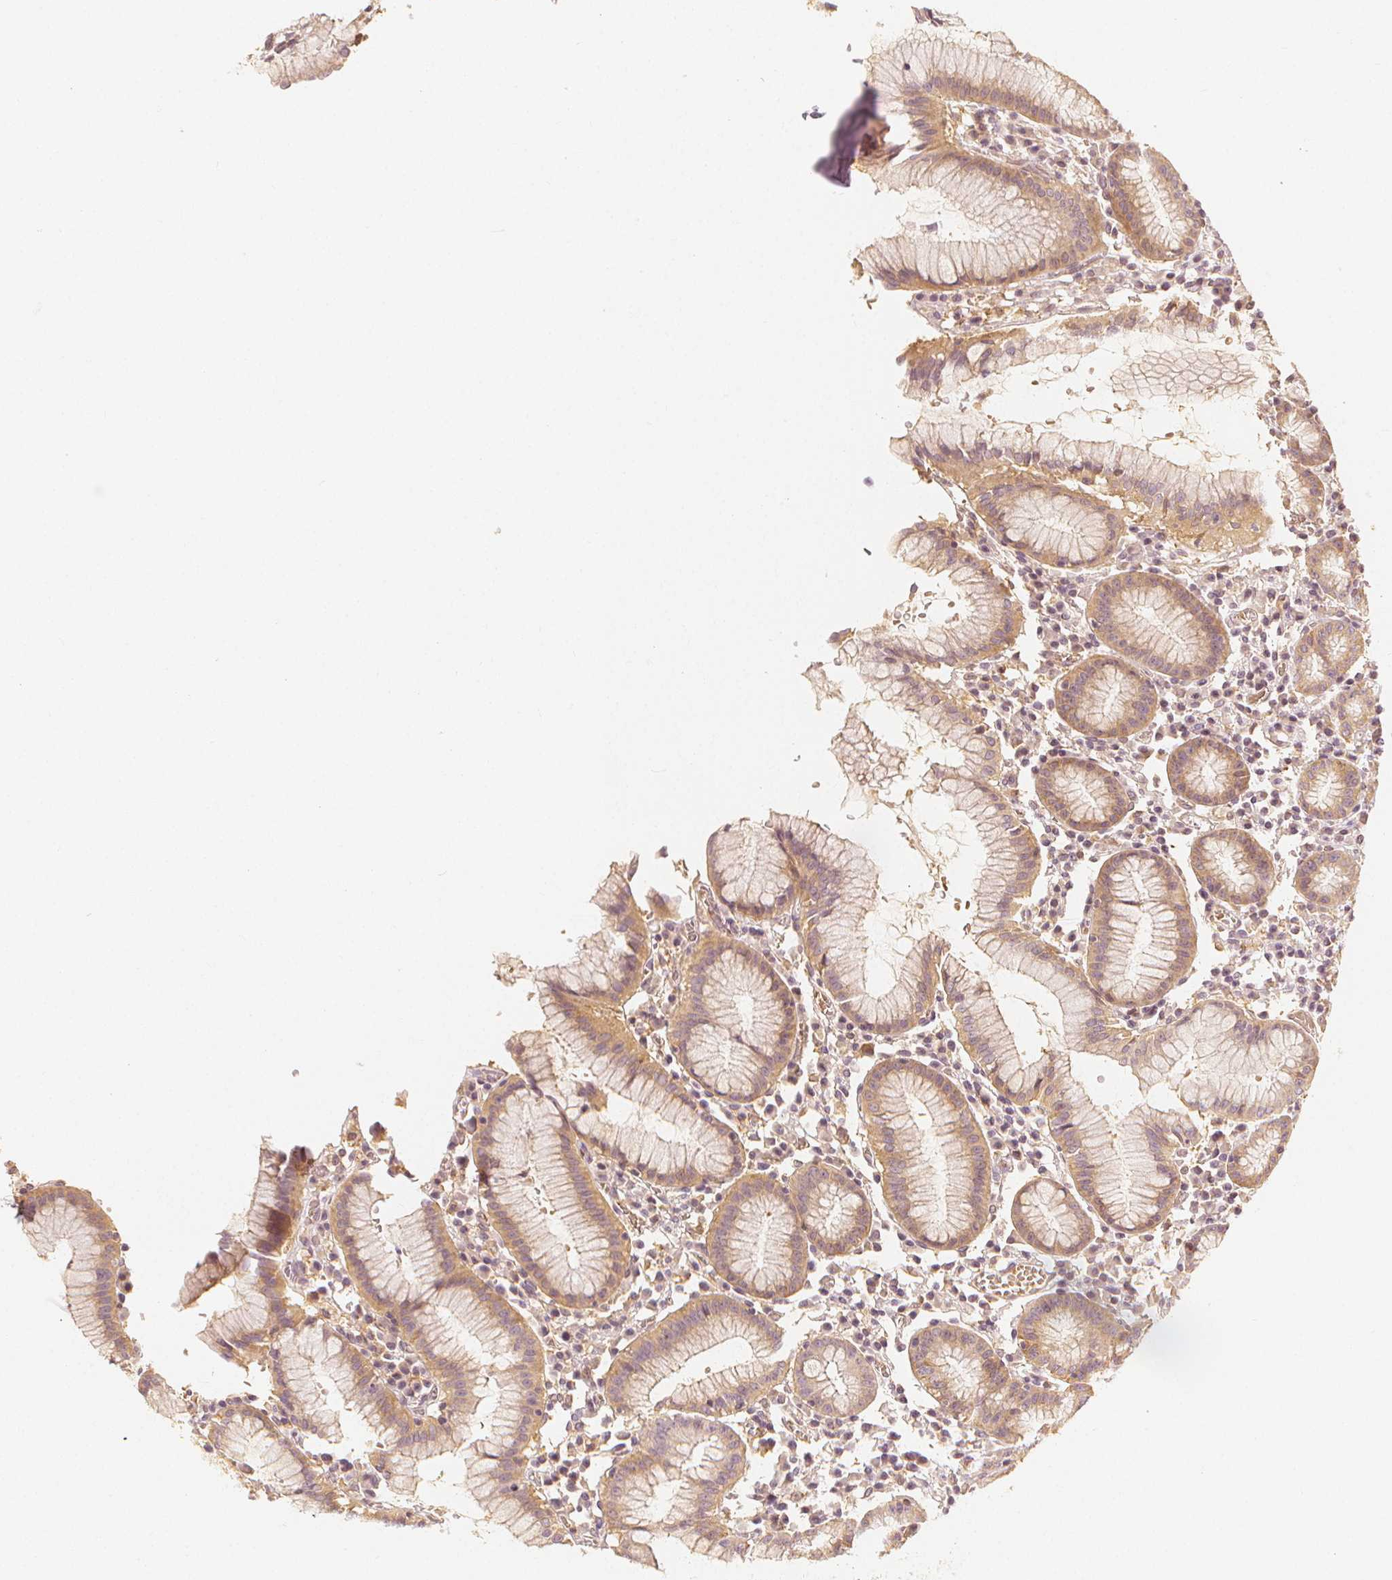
{"staining": {"intensity": "moderate", "quantity": "25%-75%", "location": "cytoplasmic/membranous"}, "tissue": "stomach", "cell_type": "Glandular cells", "image_type": "normal", "snomed": [{"axis": "morphology", "description": "Normal tissue, NOS"}, {"axis": "topography", "description": "Stomach"}], "caption": "A high-resolution image shows IHC staining of unremarkable stomach, which shows moderate cytoplasmic/membranous expression in about 25%-75% of glandular cells.", "gene": "ARHGAP26", "patient": {"sex": "male", "age": 55}}